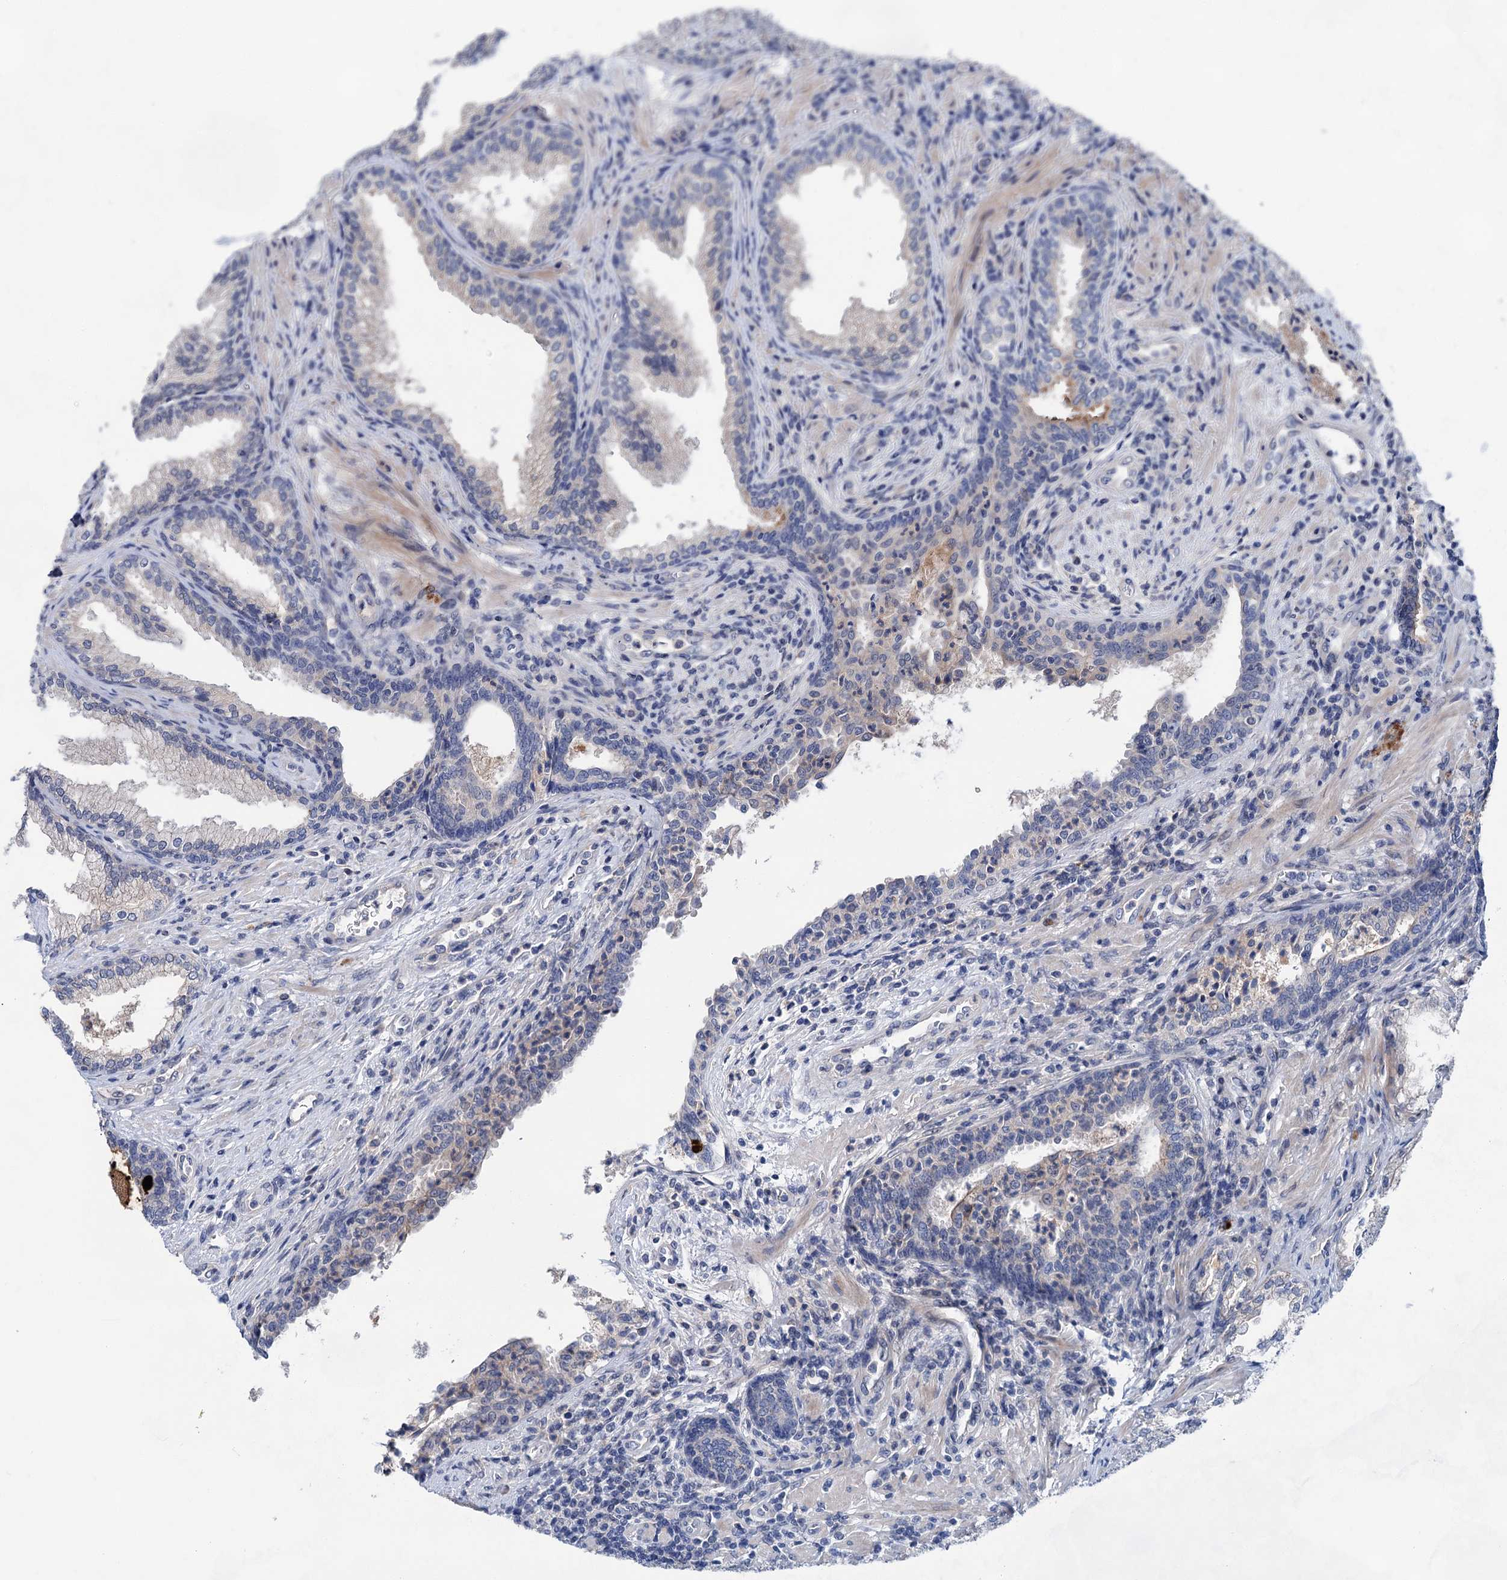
{"staining": {"intensity": "negative", "quantity": "none", "location": "none"}, "tissue": "prostate", "cell_type": "Glandular cells", "image_type": "normal", "snomed": [{"axis": "morphology", "description": "Normal tissue, NOS"}, {"axis": "topography", "description": "Prostate"}], "caption": "Image shows no protein staining in glandular cells of unremarkable prostate.", "gene": "MORN3", "patient": {"sex": "male", "age": 76}}